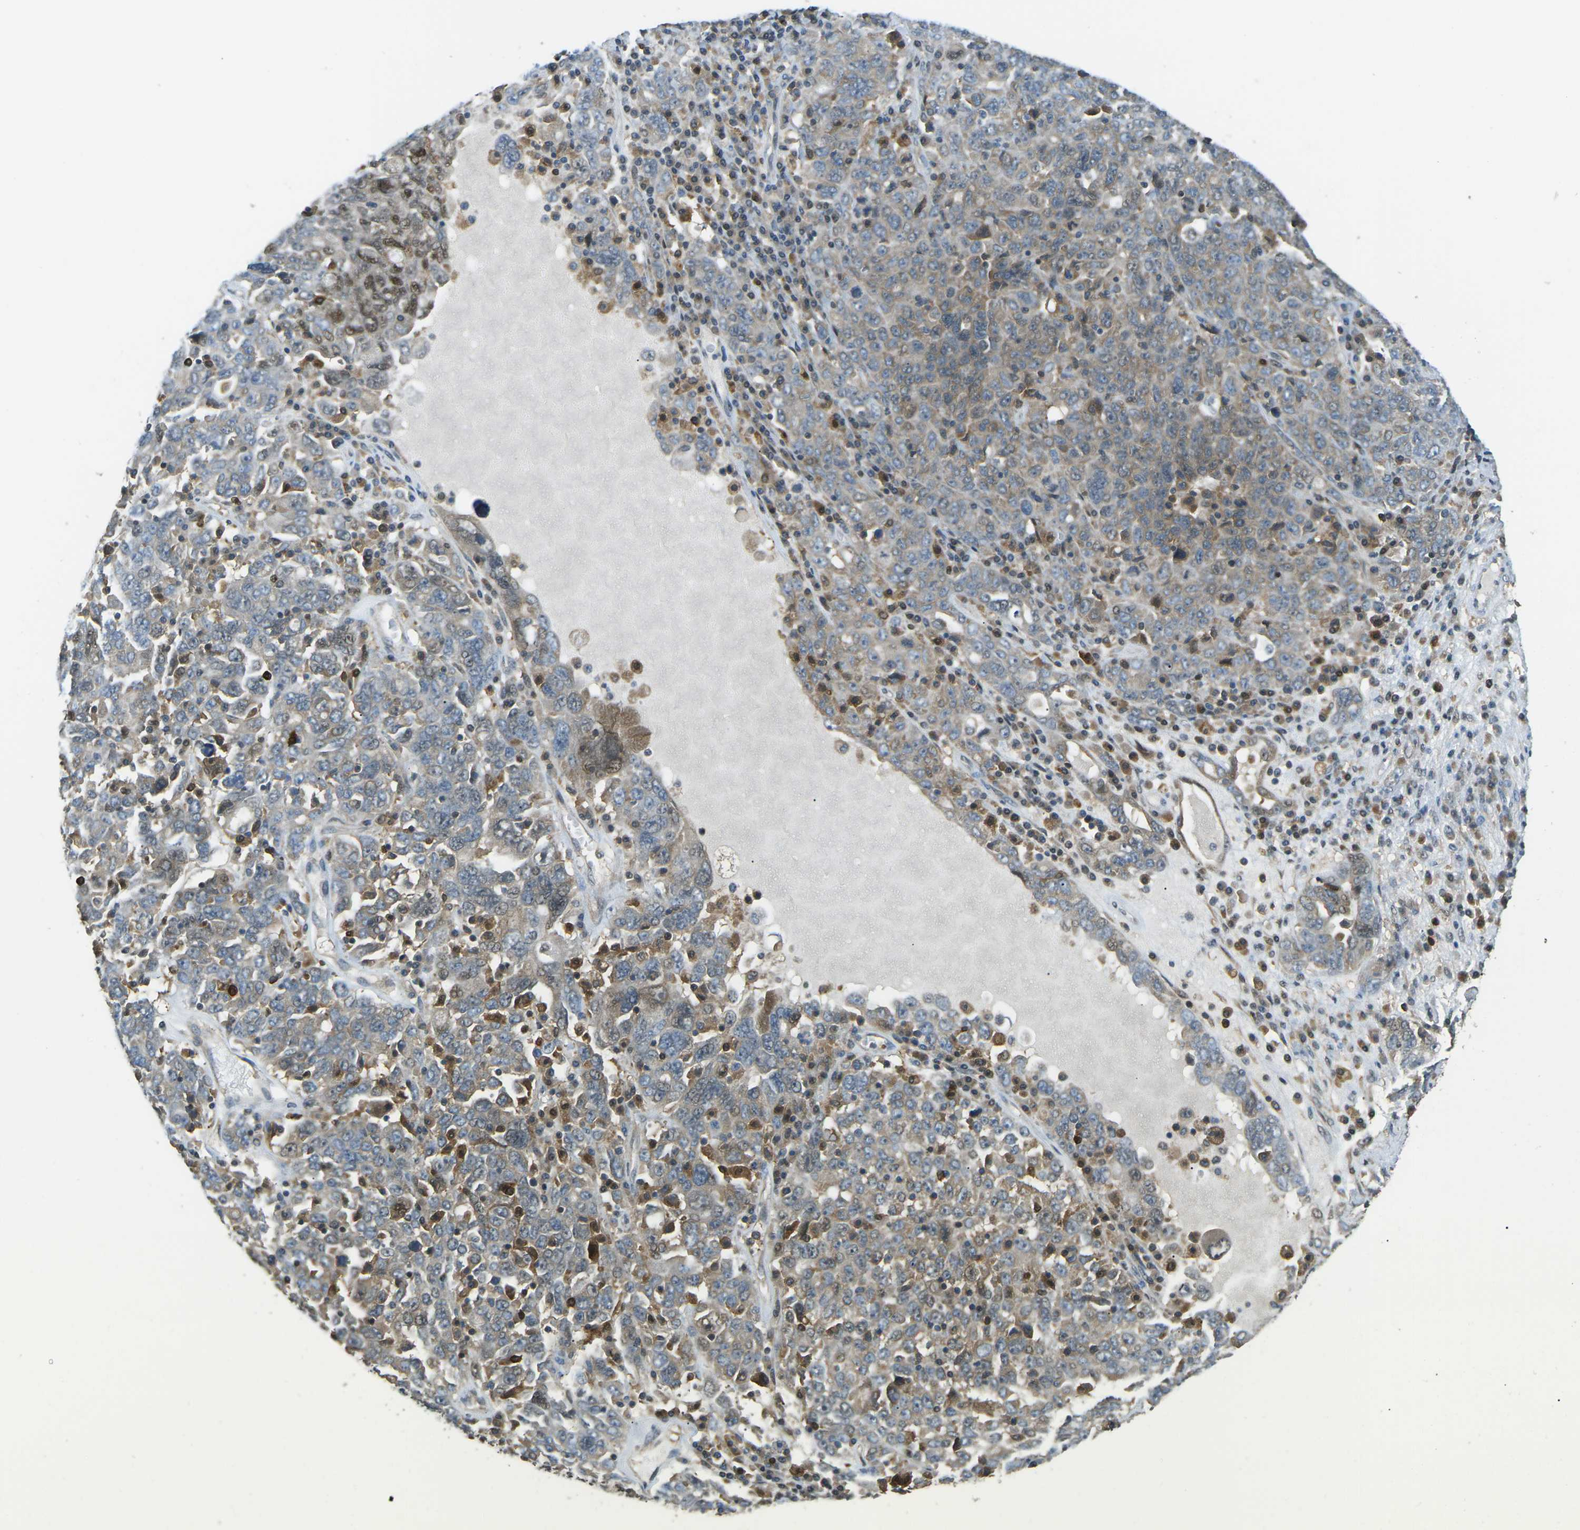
{"staining": {"intensity": "weak", "quantity": ">75%", "location": "cytoplasmic/membranous"}, "tissue": "ovarian cancer", "cell_type": "Tumor cells", "image_type": "cancer", "snomed": [{"axis": "morphology", "description": "Carcinoma, endometroid"}, {"axis": "topography", "description": "Ovary"}], "caption": "Protein expression analysis of human ovarian cancer reveals weak cytoplasmic/membranous staining in about >75% of tumor cells. (IHC, brightfield microscopy, high magnification).", "gene": "PIEZO2", "patient": {"sex": "female", "age": 62}}